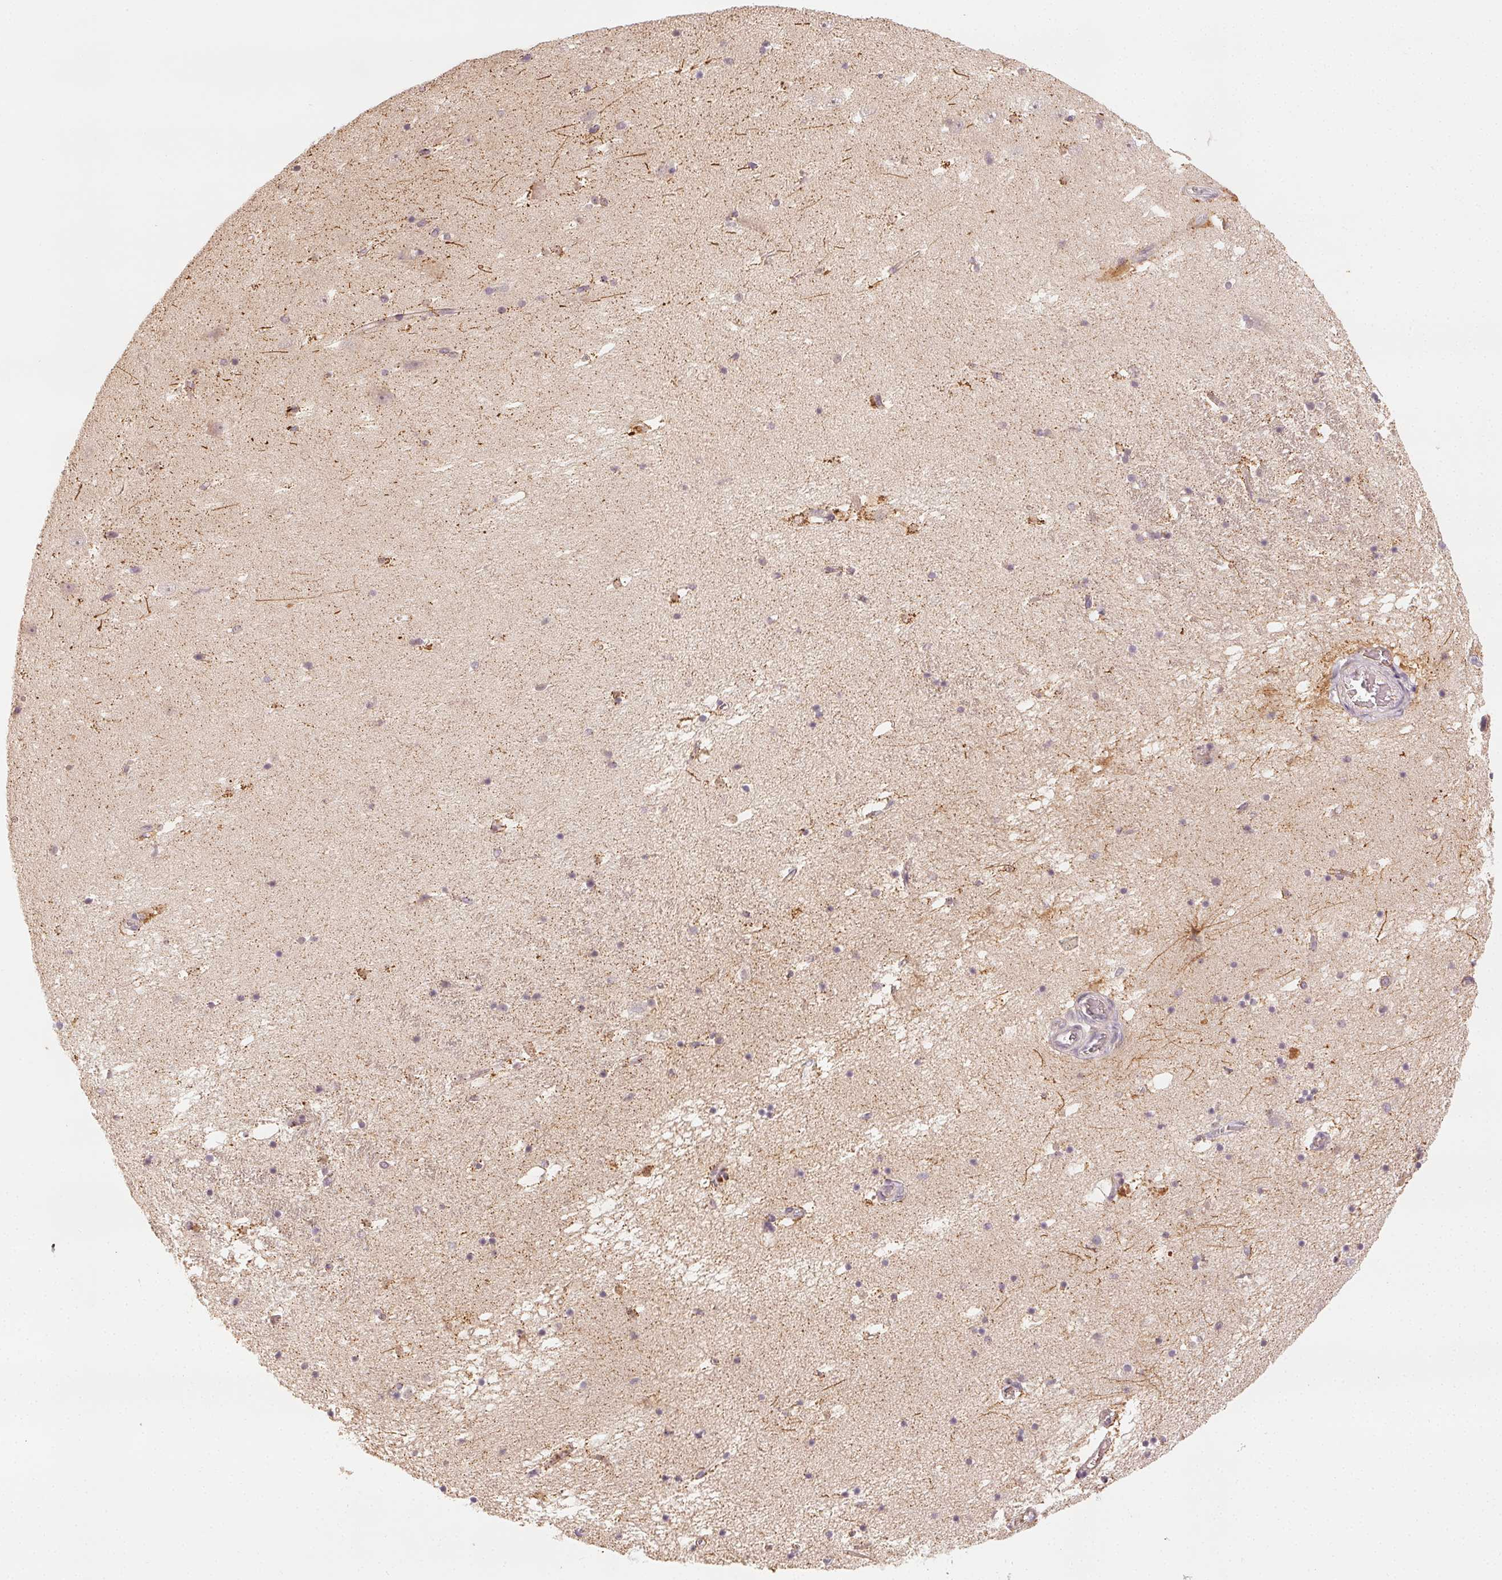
{"staining": {"intensity": "negative", "quantity": "none", "location": "none"}, "tissue": "hippocampus", "cell_type": "Glial cells", "image_type": "normal", "snomed": [{"axis": "morphology", "description": "Normal tissue, NOS"}, {"axis": "topography", "description": "Hippocampus"}], "caption": "Histopathology image shows no significant protein expression in glial cells of unremarkable hippocampus. (DAB immunohistochemistry (IHC), high magnification).", "gene": "NCOA4", "patient": {"sex": "male", "age": 58}}